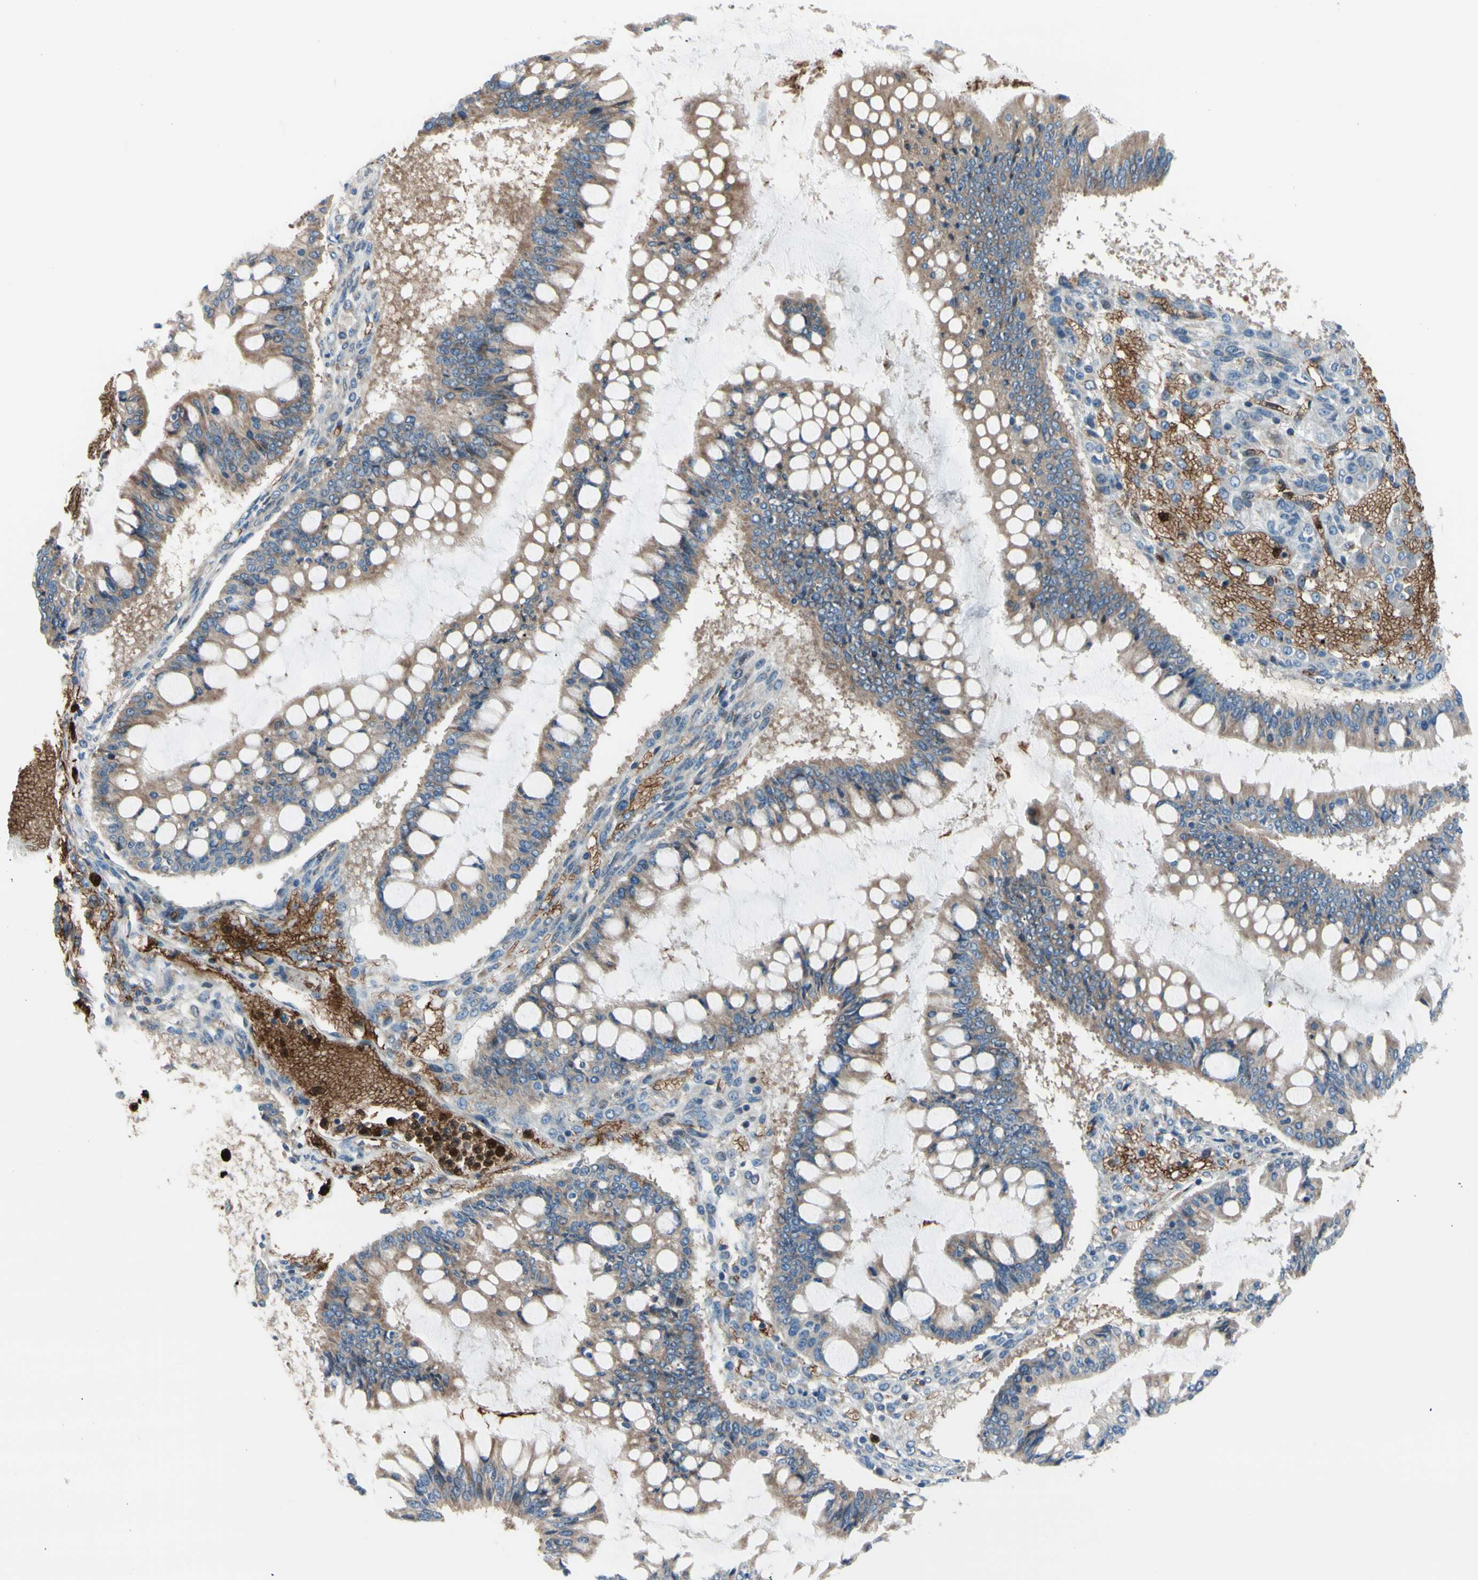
{"staining": {"intensity": "weak", "quantity": ">75%", "location": "cytoplasmic/membranous"}, "tissue": "ovarian cancer", "cell_type": "Tumor cells", "image_type": "cancer", "snomed": [{"axis": "morphology", "description": "Cystadenocarcinoma, mucinous, NOS"}, {"axis": "topography", "description": "Ovary"}], "caption": "A brown stain labels weak cytoplasmic/membranous staining of a protein in ovarian mucinous cystadenocarcinoma tumor cells. Nuclei are stained in blue.", "gene": "USP9X", "patient": {"sex": "female", "age": 73}}